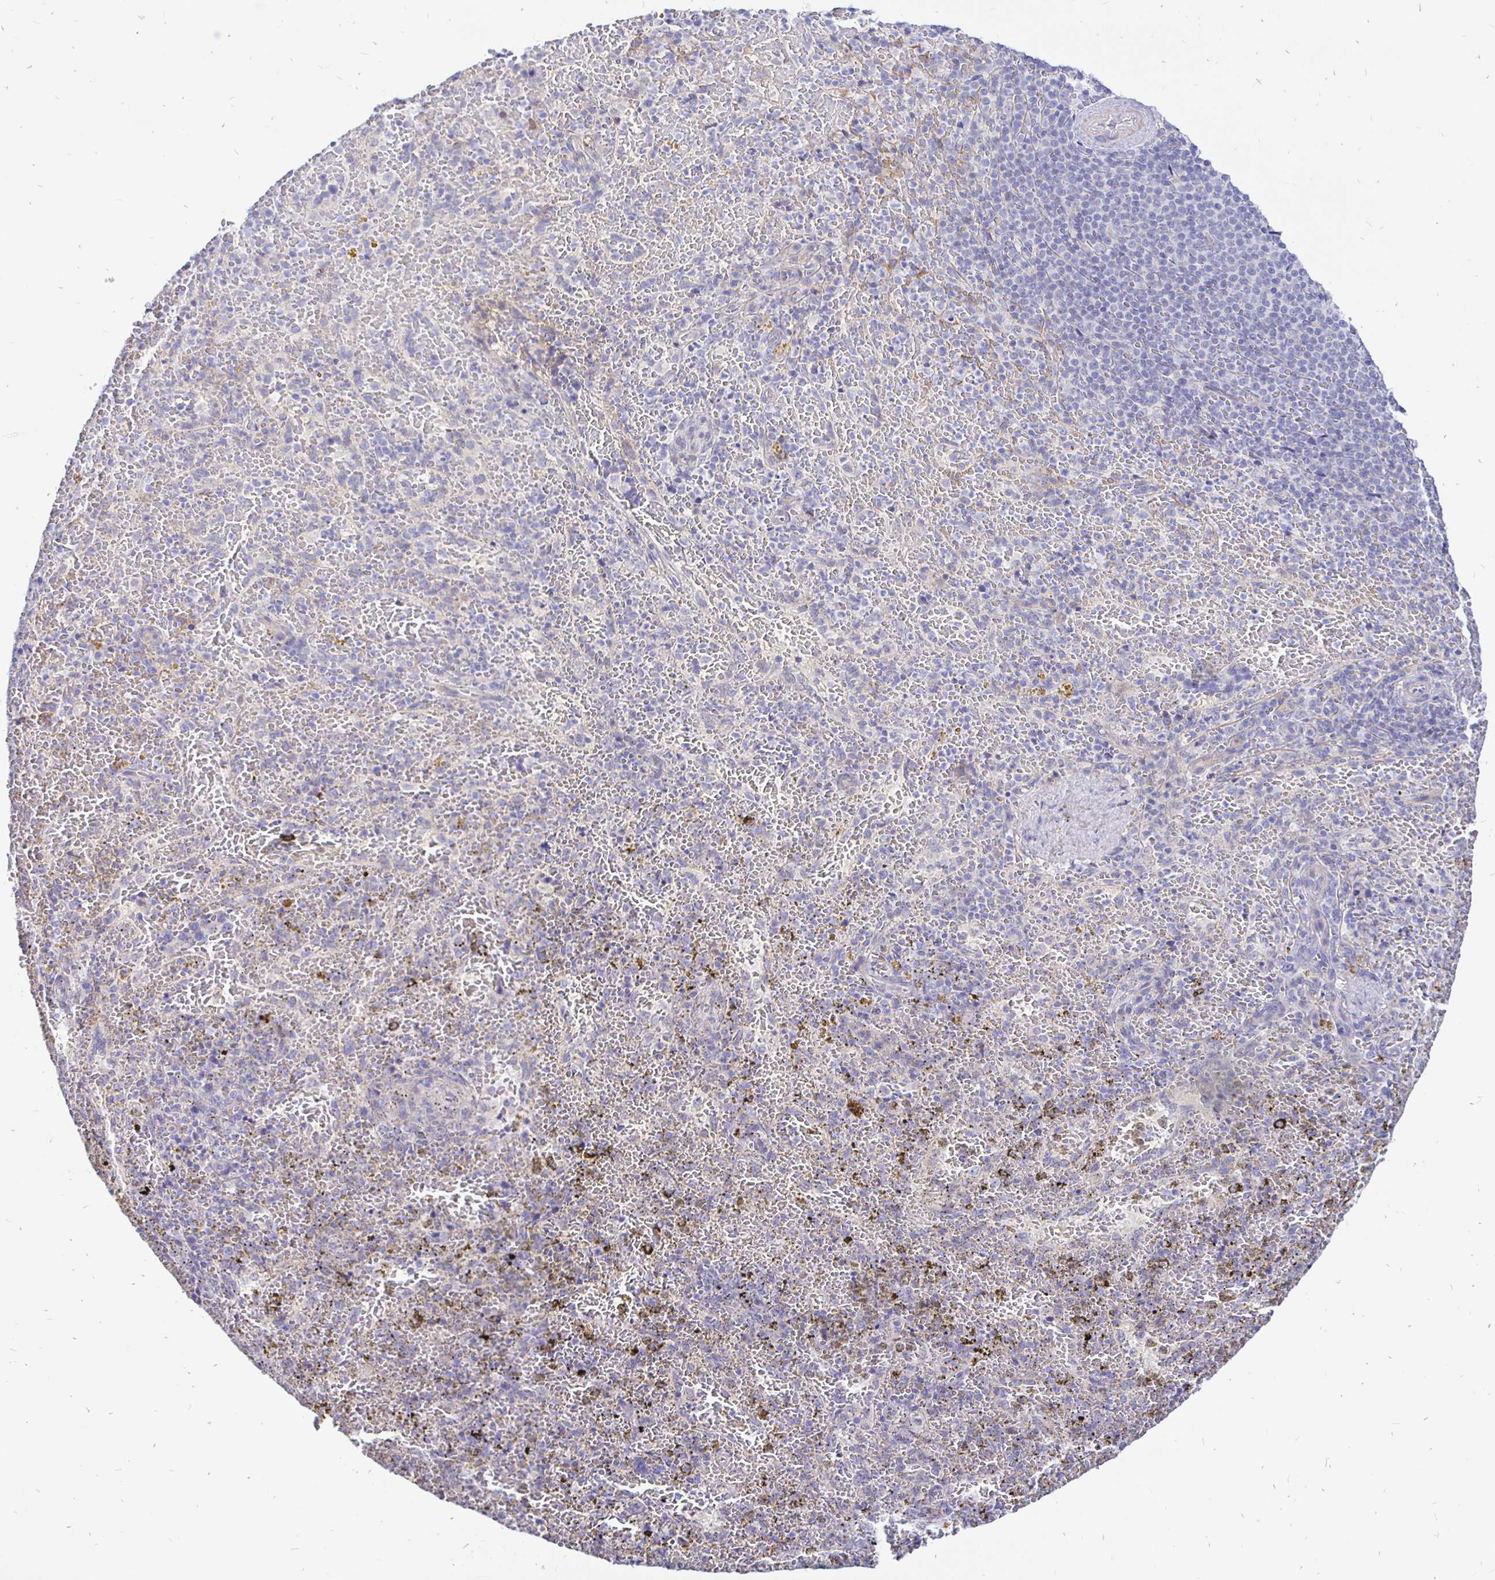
{"staining": {"intensity": "negative", "quantity": "none", "location": "none"}, "tissue": "spleen", "cell_type": "Cells in red pulp", "image_type": "normal", "snomed": [{"axis": "morphology", "description": "Normal tissue, NOS"}, {"axis": "topography", "description": "Spleen"}], "caption": "Histopathology image shows no significant protein positivity in cells in red pulp of benign spleen. Nuclei are stained in blue.", "gene": "NECAB1", "patient": {"sex": "female", "age": 50}}